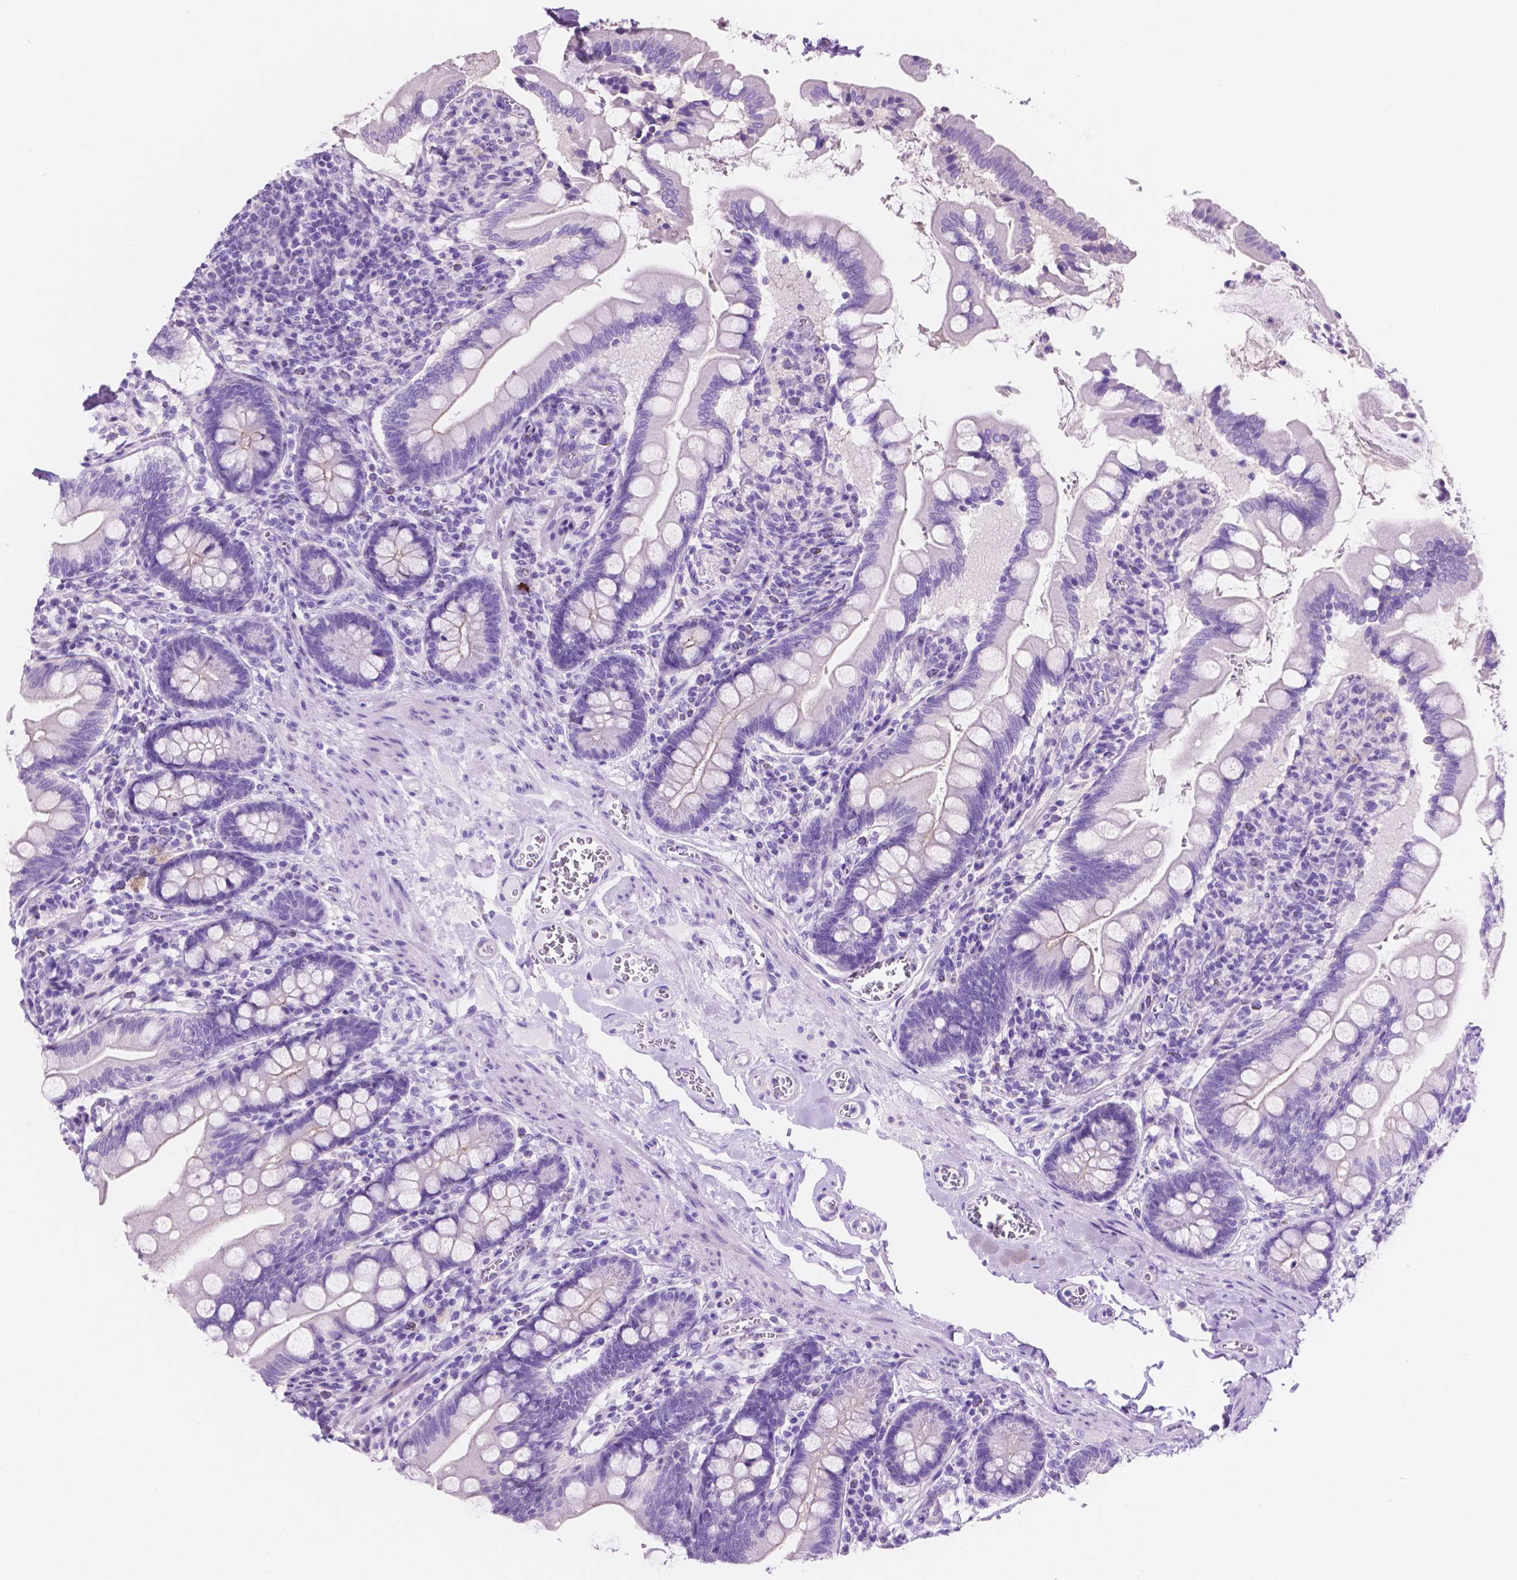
{"staining": {"intensity": "negative", "quantity": "none", "location": "none"}, "tissue": "small intestine", "cell_type": "Glandular cells", "image_type": "normal", "snomed": [{"axis": "morphology", "description": "Normal tissue, NOS"}, {"axis": "topography", "description": "Small intestine"}], "caption": "Immunohistochemistry (IHC) of unremarkable small intestine shows no expression in glandular cells.", "gene": "IGFN1", "patient": {"sex": "female", "age": 56}}